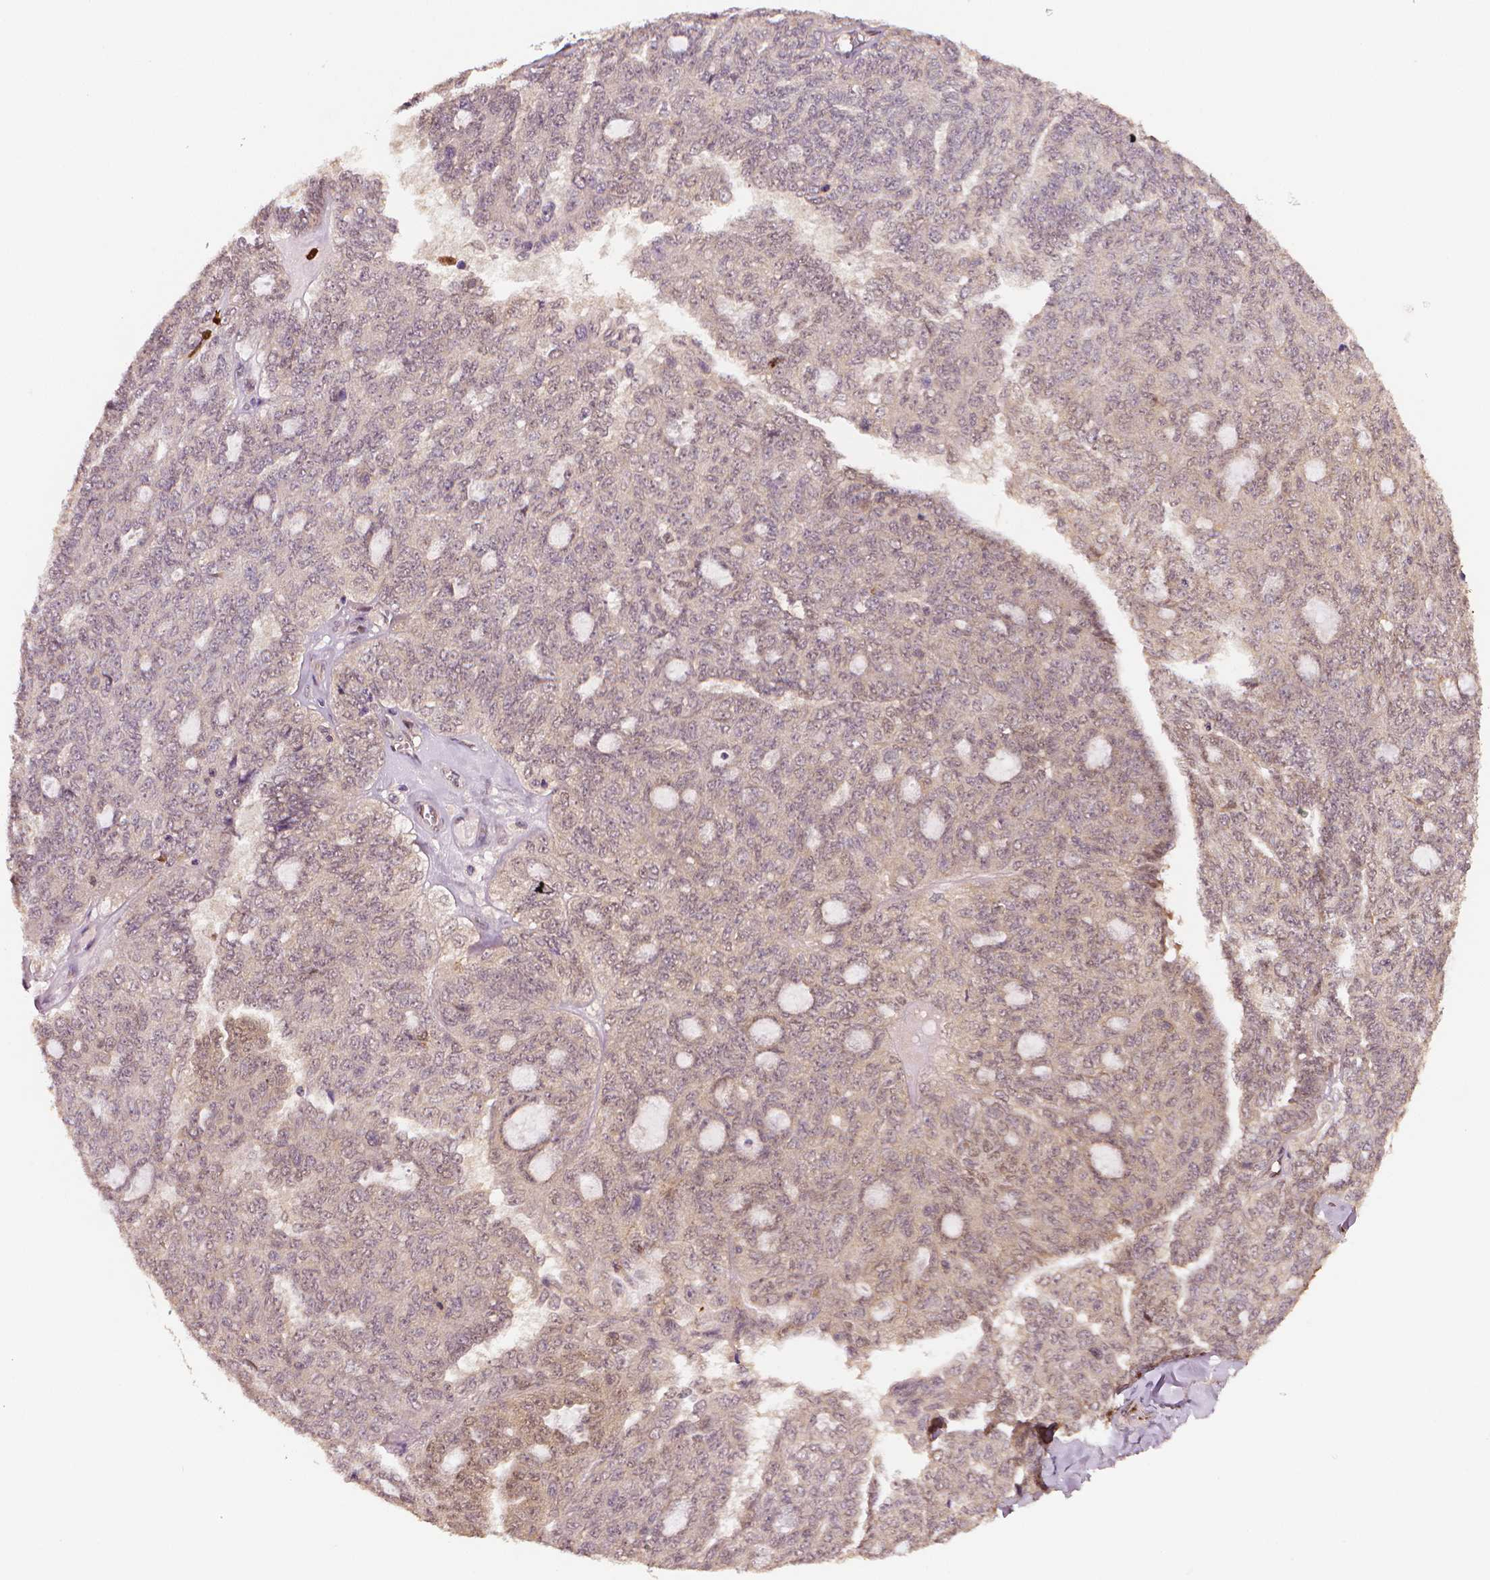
{"staining": {"intensity": "weak", "quantity": "<25%", "location": "cytoplasmic/membranous"}, "tissue": "ovarian cancer", "cell_type": "Tumor cells", "image_type": "cancer", "snomed": [{"axis": "morphology", "description": "Cystadenocarcinoma, serous, NOS"}, {"axis": "topography", "description": "Ovary"}], "caption": "Image shows no protein expression in tumor cells of ovarian serous cystadenocarcinoma tissue.", "gene": "STAT3", "patient": {"sex": "female", "age": 71}}